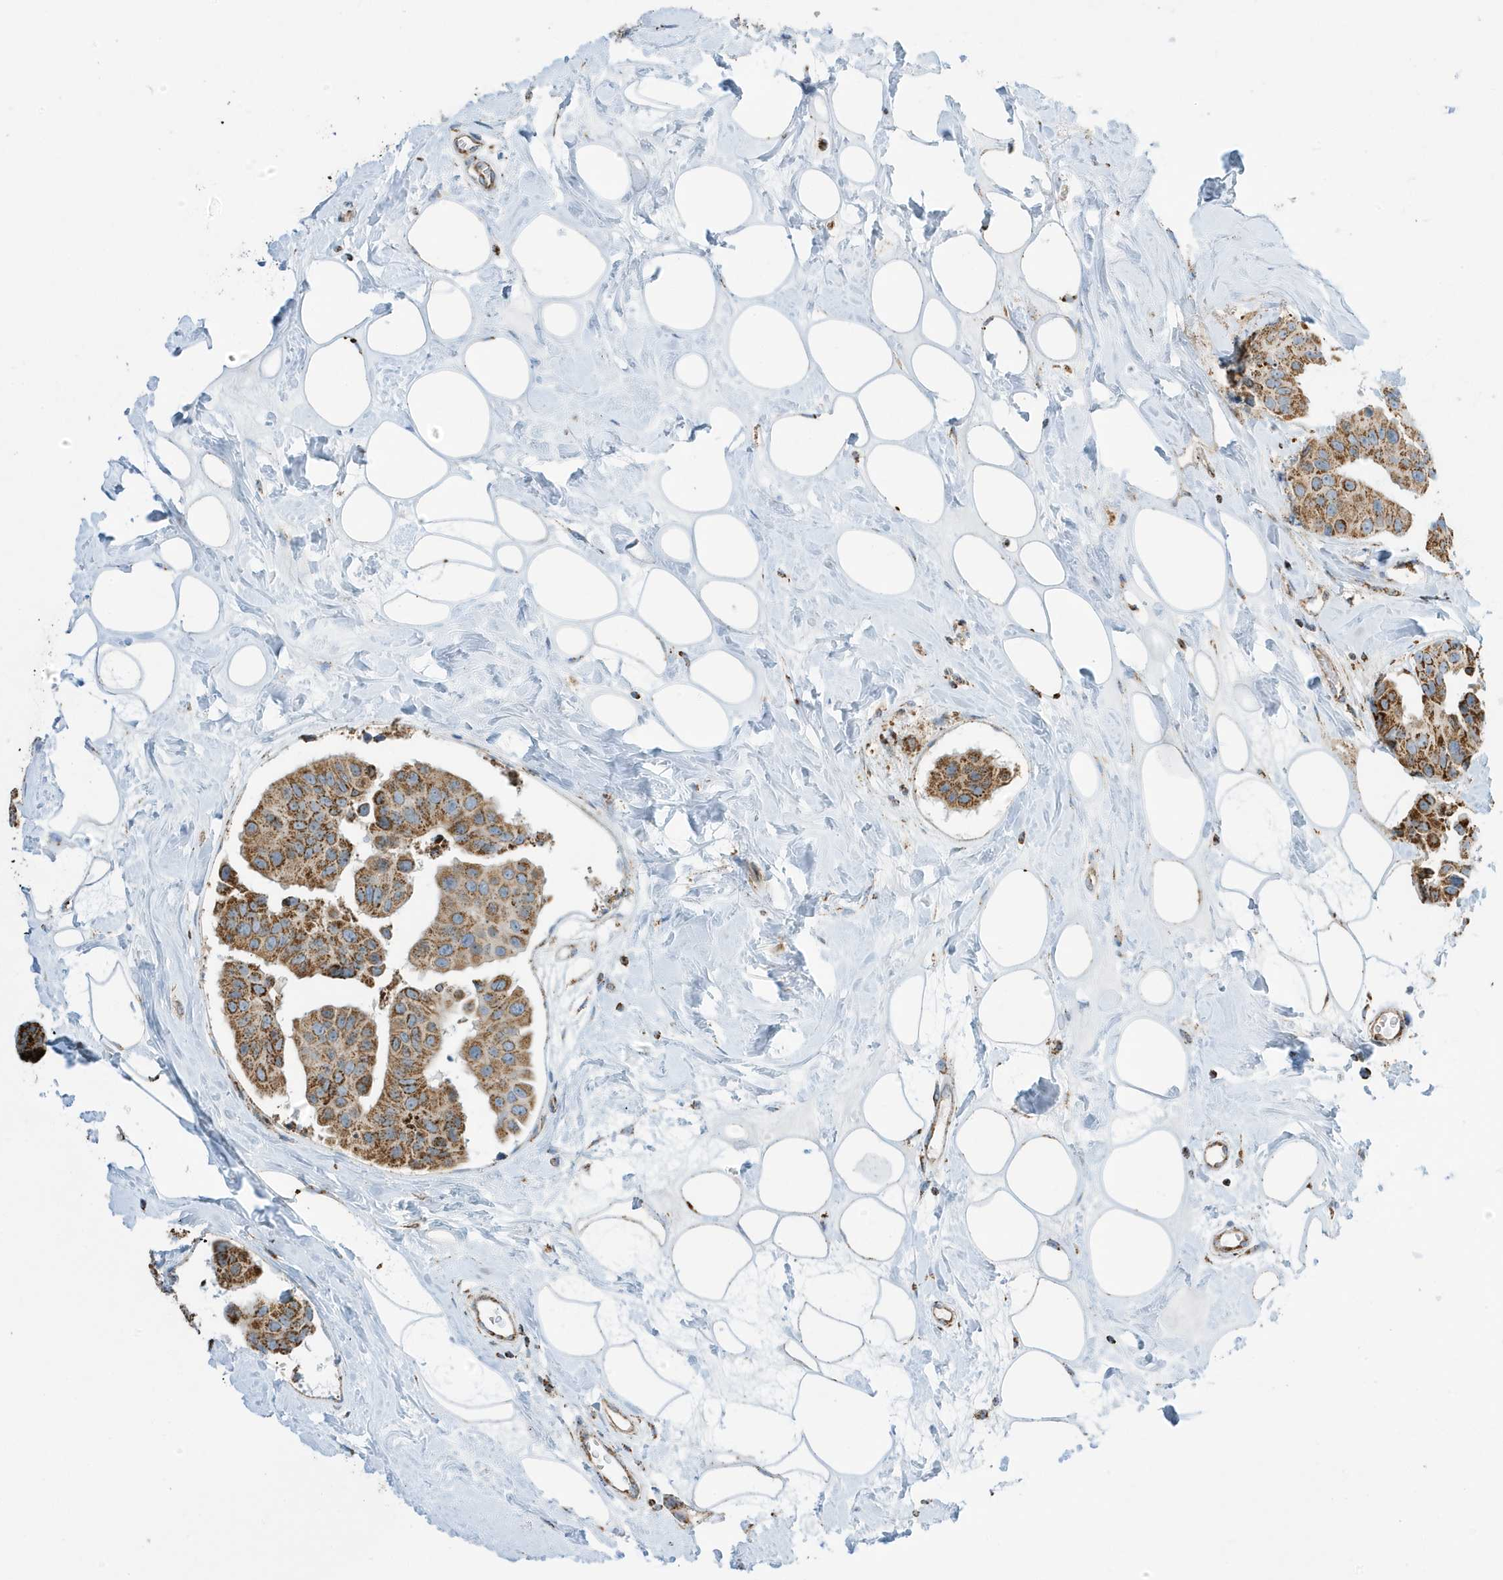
{"staining": {"intensity": "moderate", "quantity": ">75%", "location": "cytoplasmic/membranous"}, "tissue": "breast cancer", "cell_type": "Tumor cells", "image_type": "cancer", "snomed": [{"axis": "morphology", "description": "Normal tissue, NOS"}, {"axis": "morphology", "description": "Duct carcinoma"}, {"axis": "topography", "description": "Breast"}], "caption": "IHC of infiltrating ductal carcinoma (breast) reveals medium levels of moderate cytoplasmic/membranous staining in approximately >75% of tumor cells. (Stains: DAB (3,3'-diaminobenzidine) in brown, nuclei in blue, Microscopy: brightfield microscopy at high magnification).", "gene": "ATP5ME", "patient": {"sex": "female", "age": 39}}